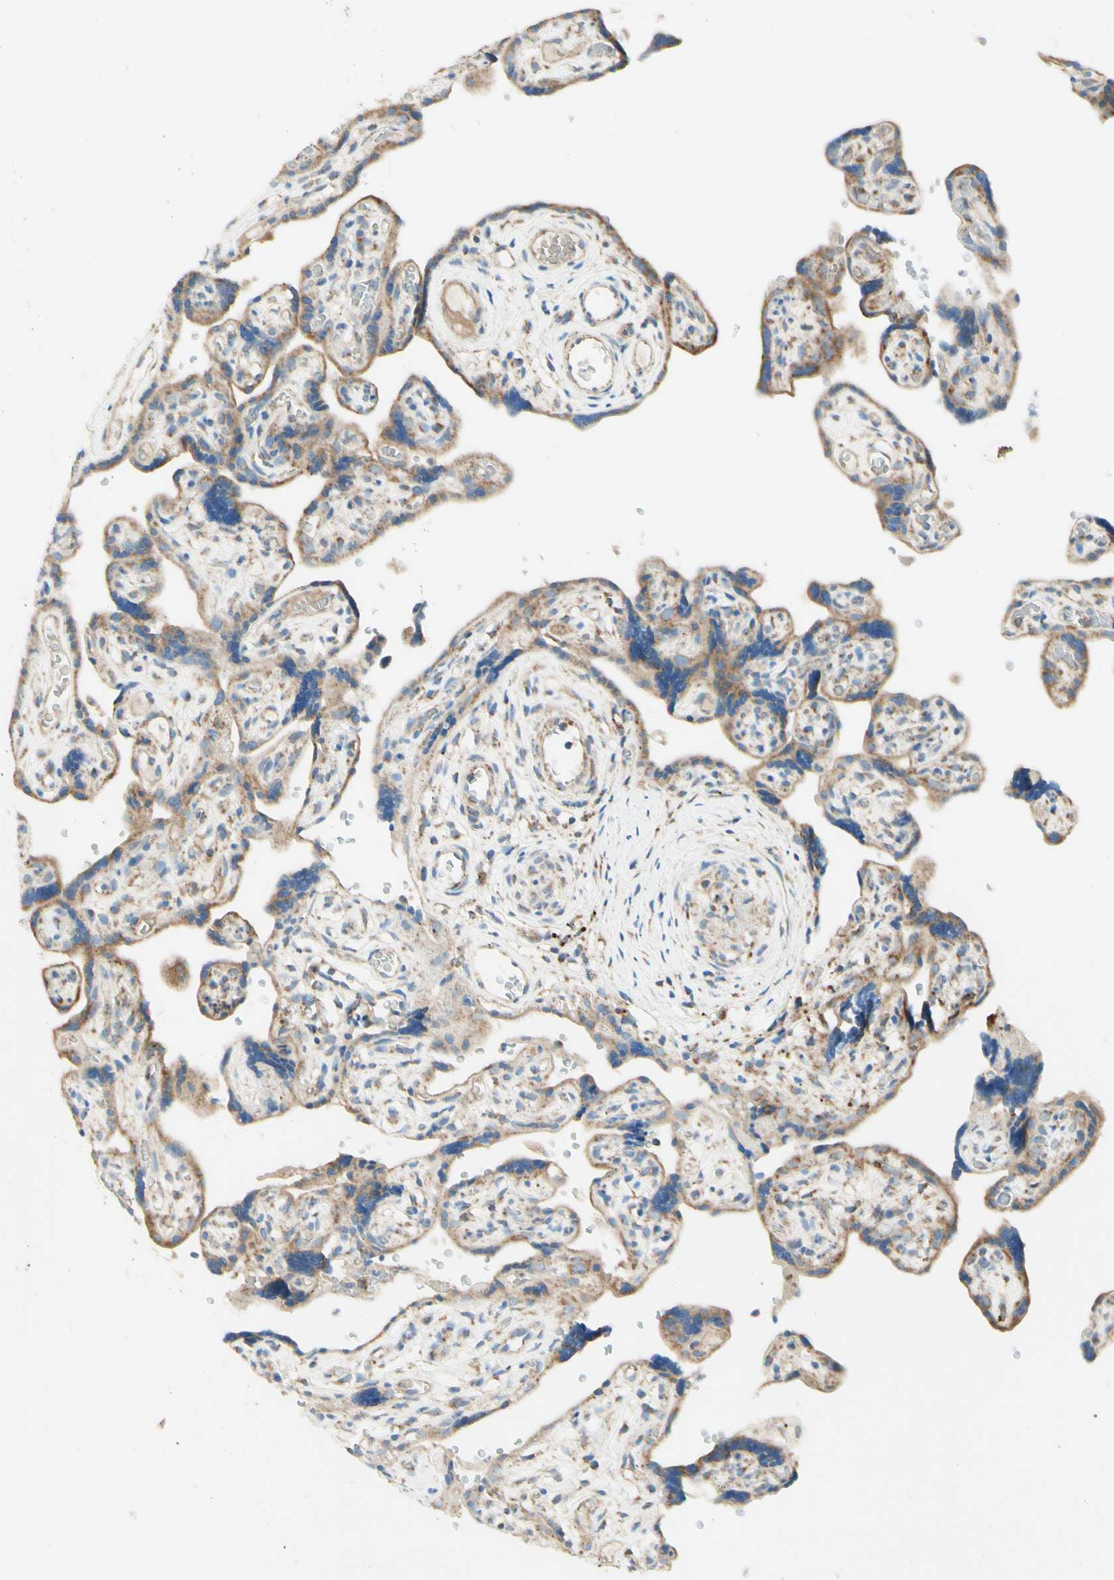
{"staining": {"intensity": "moderate", "quantity": ">75%", "location": "cytoplasmic/membranous"}, "tissue": "placenta", "cell_type": "Trophoblastic cells", "image_type": "normal", "snomed": [{"axis": "morphology", "description": "Normal tissue, NOS"}, {"axis": "topography", "description": "Placenta"}], "caption": "Immunohistochemical staining of normal human placenta demonstrates moderate cytoplasmic/membranous protein staining in about >75% of trophoblastic cells.", "gene": "ARMC10", "patient": {"sex": "female", "age": 30}}